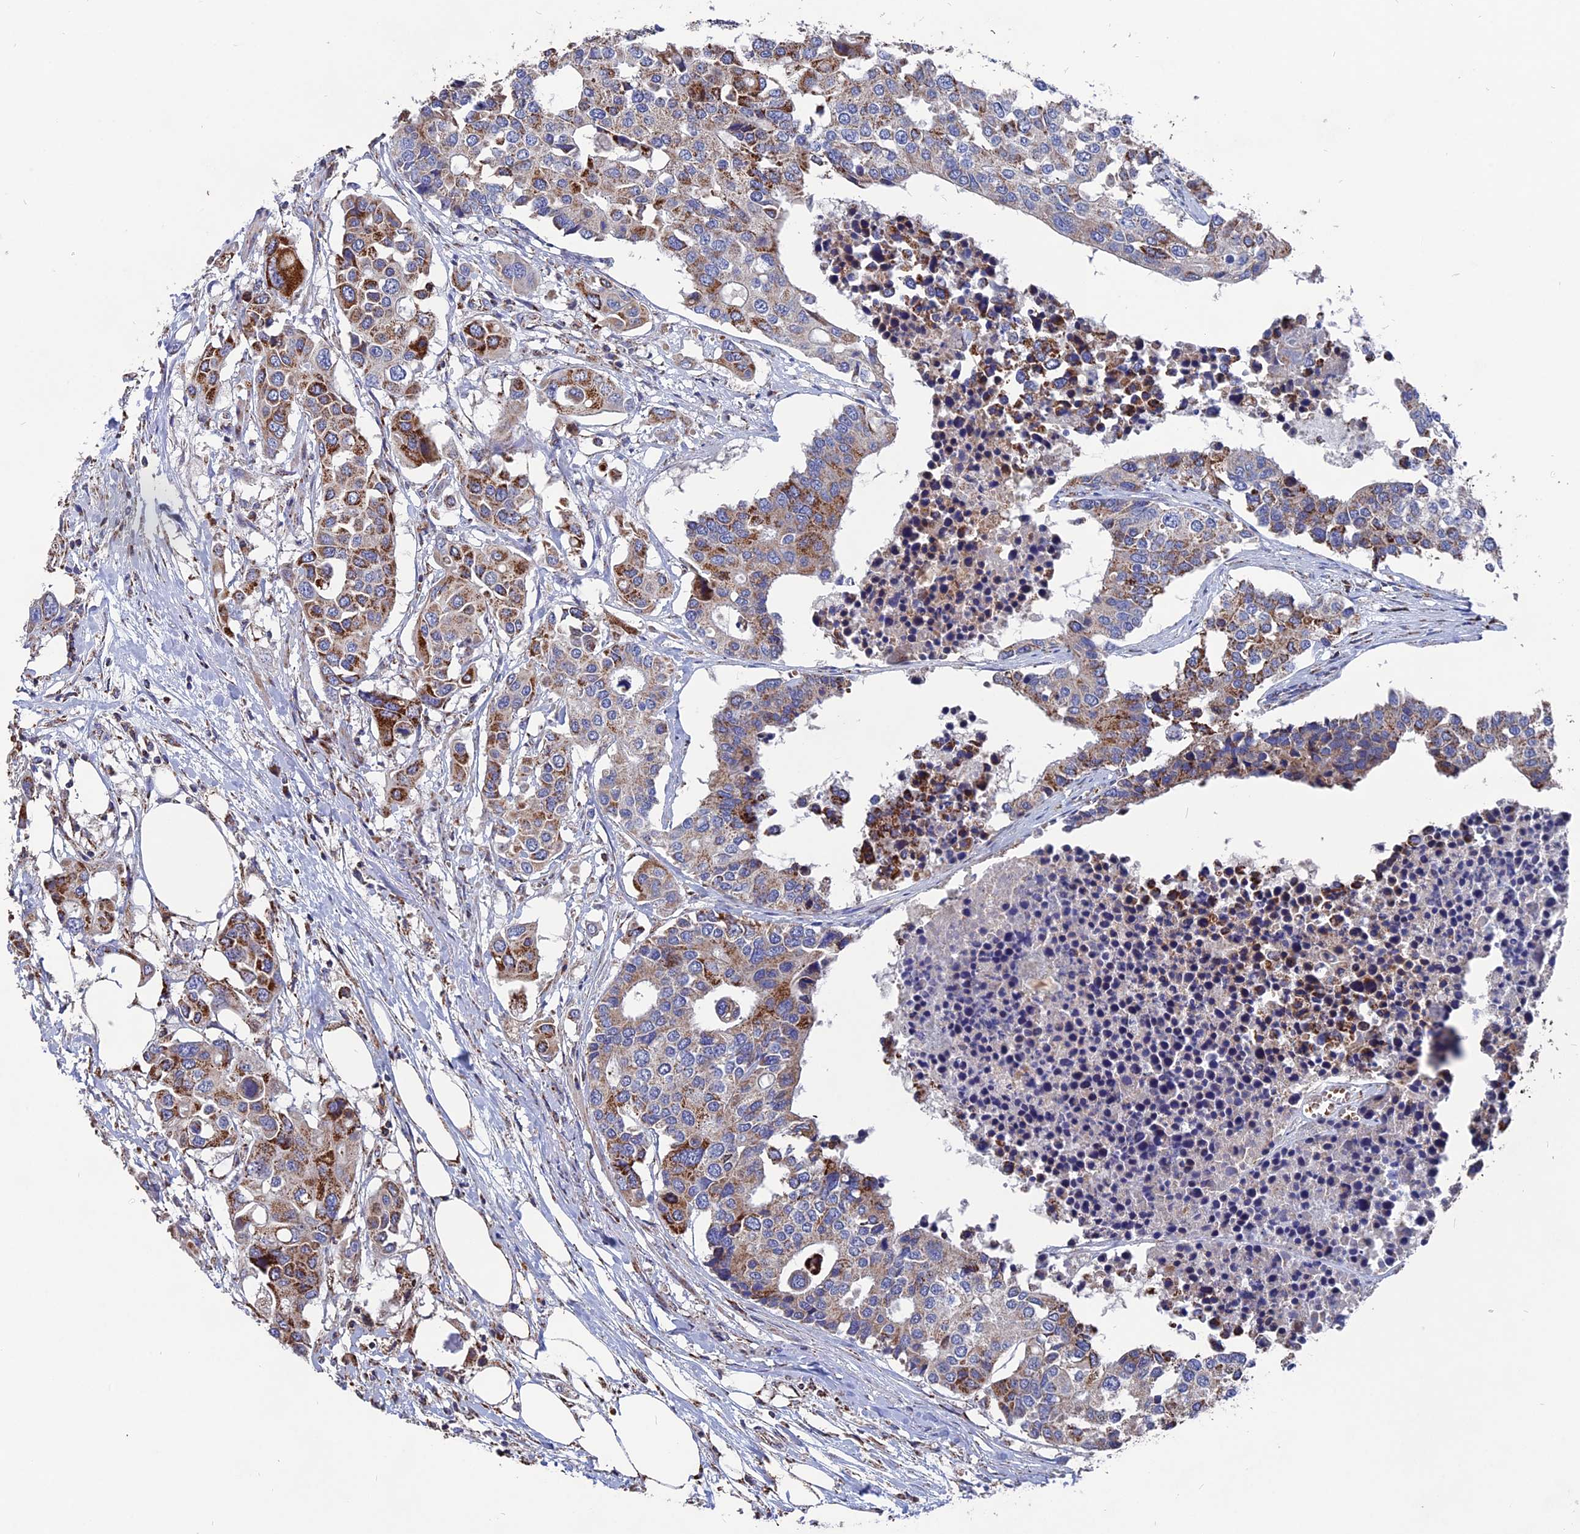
{"staining": {"intensity": "moderate", "quantity": "25%-75%", "location": "cytoplasmic/membranous"}, "tissue": "colorectal cancer", "cell_type": "Tumor cells", "image_type": "cancer", "snomed": [{"axis": "morphology", "description": "Adenocarcinoma, NOS"}, {"axis": "topography", "description": "Colon"}], "caption": "Colorectal adenocarcinoma stained for a protein displays moderate cytoplasmic/membranous positivity in tumor cells.", "gene": "TGFA", "patient": {"sex": "male", "age": 77}}